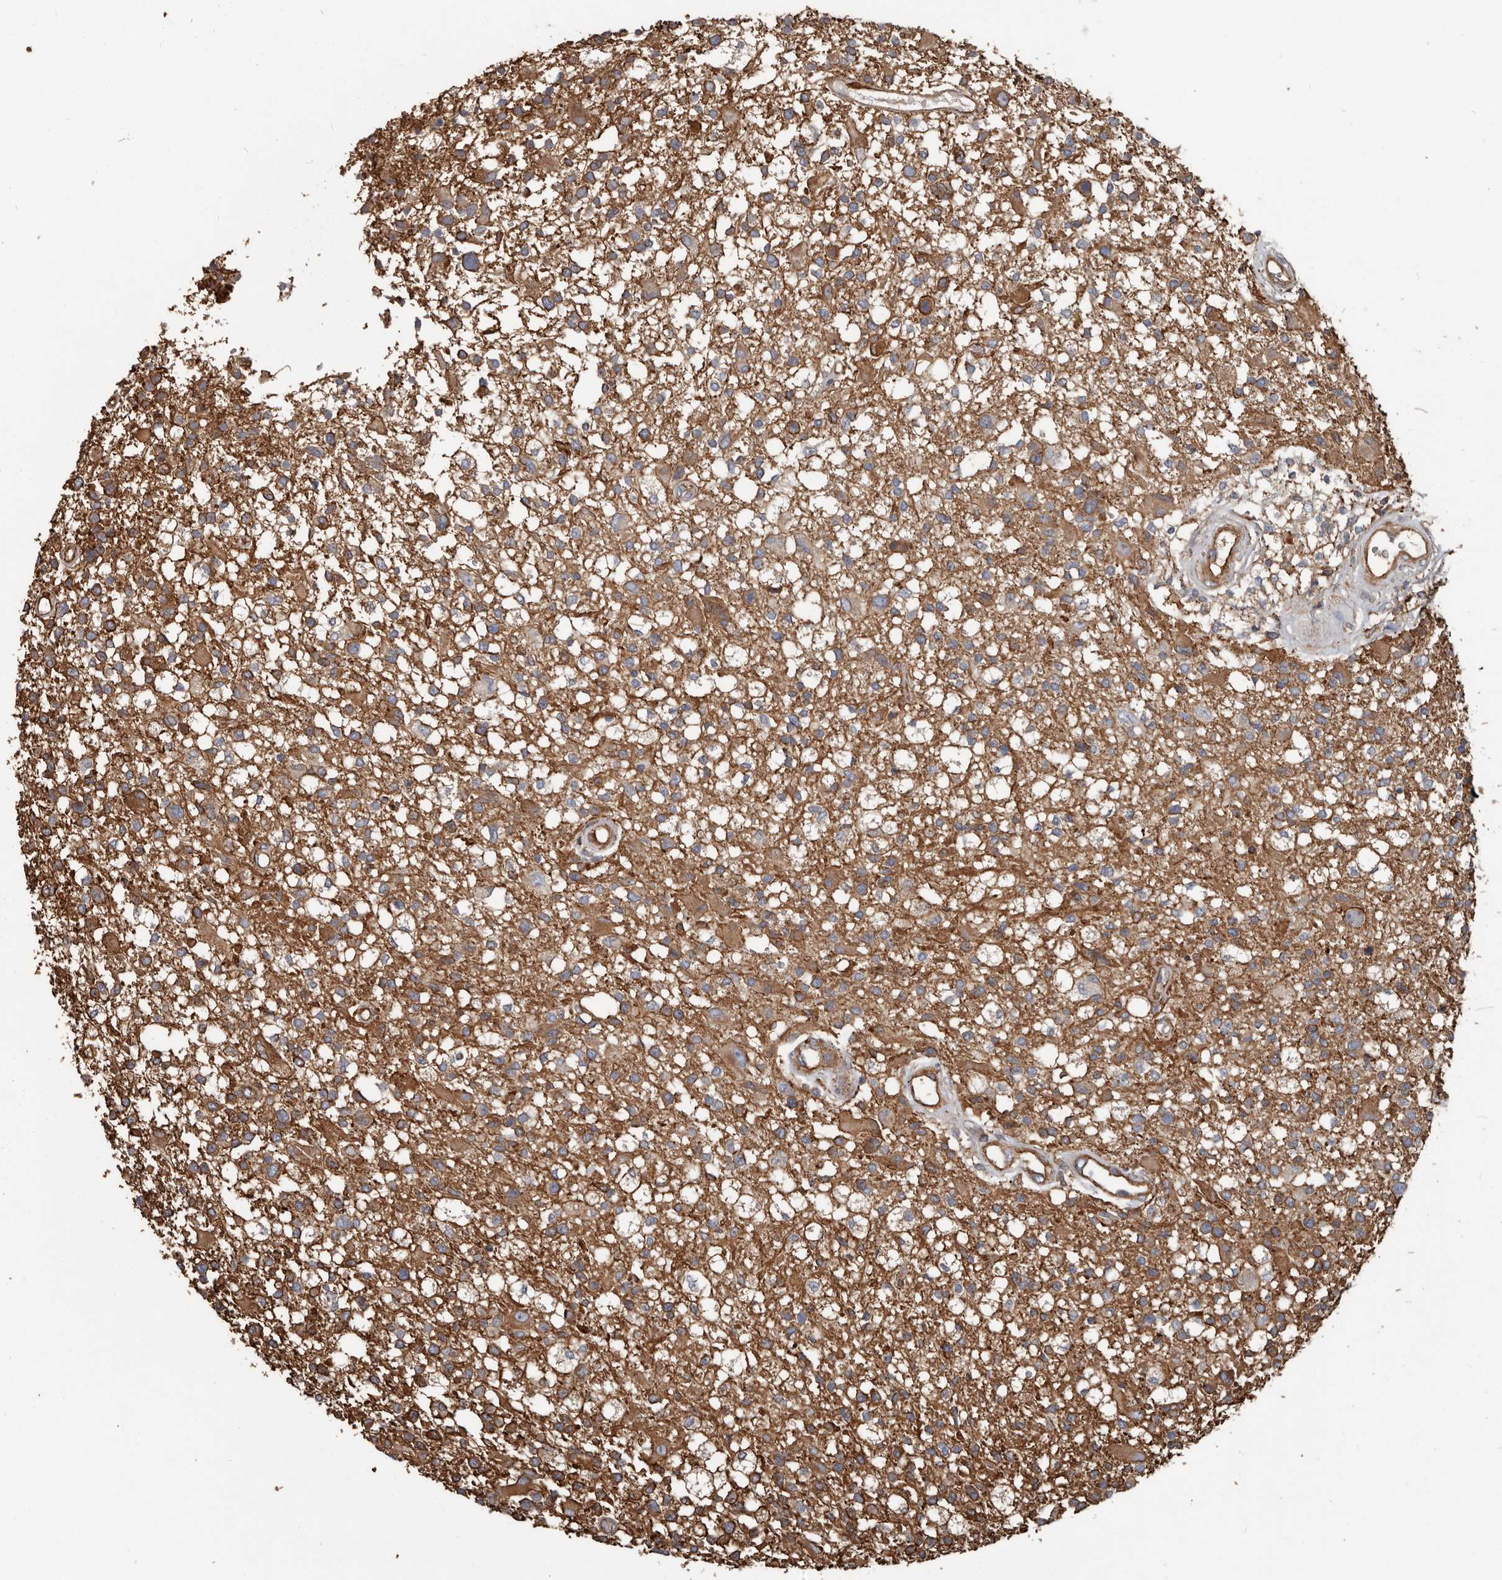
{"staining": {"intensity": "moderate", "quantity": ">75%", "location": "cytoplasmic/membranous"}, "tissue": "glioma", "cell_type": "Tumor cells", "image_type": "cancer", "snomed": [{"axis": "morphology", "description": "Glioma, malignant, High grade"}, {"axis": "morphology", "description": "Glioblastoma, NOS"}, {"axis": "topography", "description": "Brain"}], "caption": "High-grade glioma (malignant) tissue reveals moderate cytoplasmic/membranous expression in about >75% of tumor cells, visualized by immunohistochemistry.", "gene": "DENND6B", "patient": {"sex": "male", "age": 60}}